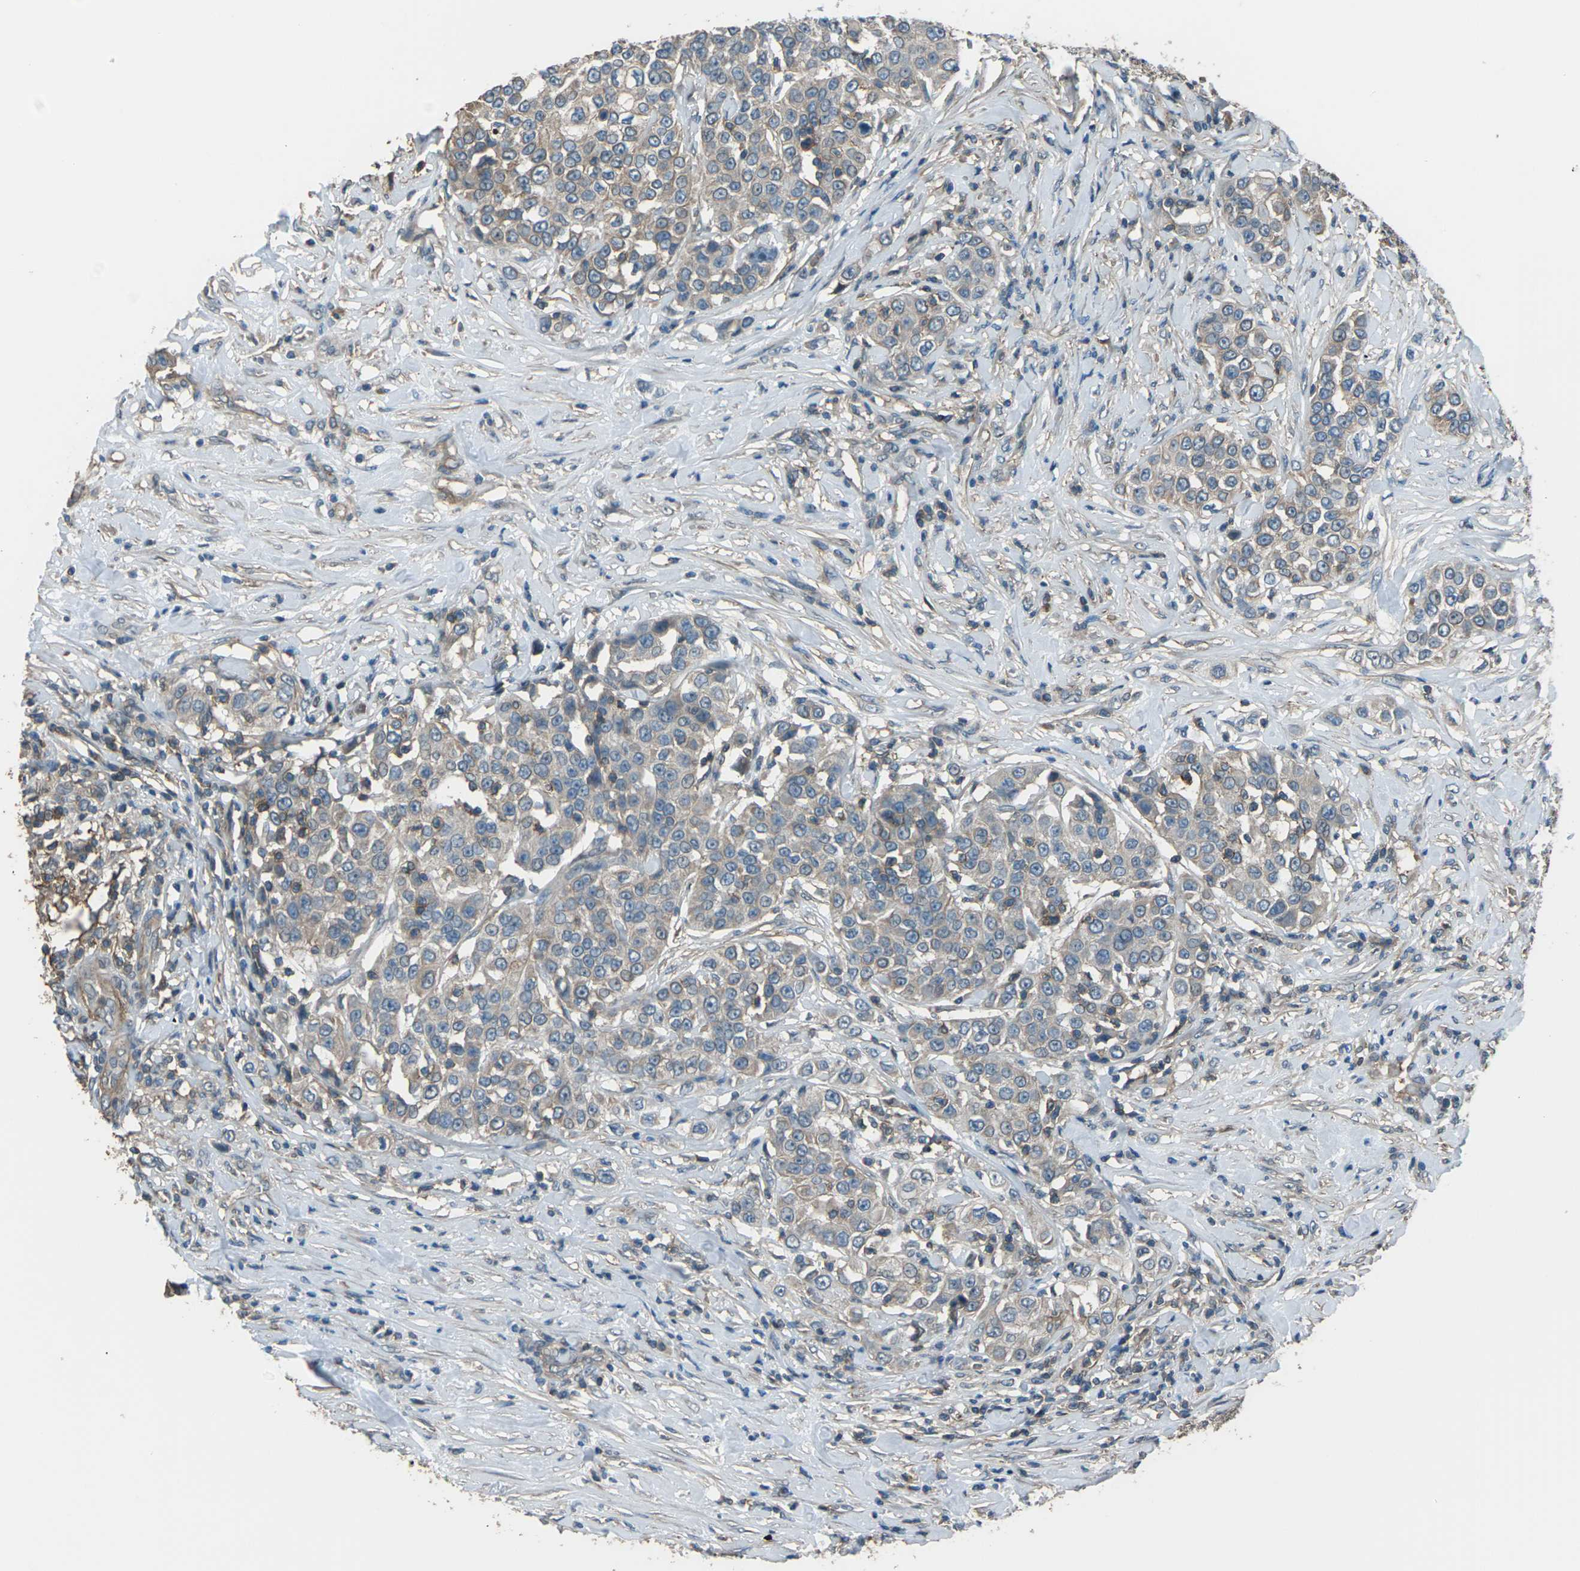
{"staining": {"intensity": "weak", "quantity": ">75%", "location": "cytoplasmic/membranous"}, "tissue": "urothelial cancer", "cell_type": "Tumor cells", "image_type": "cancer", "snomed": [{"axis": "morphology", "description": "Urothelial carcinoma, High grade"}, {"axis": "topography", "description": "Urinary bladder"}], "caption": "Human high-grade urothelial carcinoma stained with a protein marker displays weak staining in tumor cells.", "gene": "CMTM4", "patient": {"sex": "female", "age": 80}}